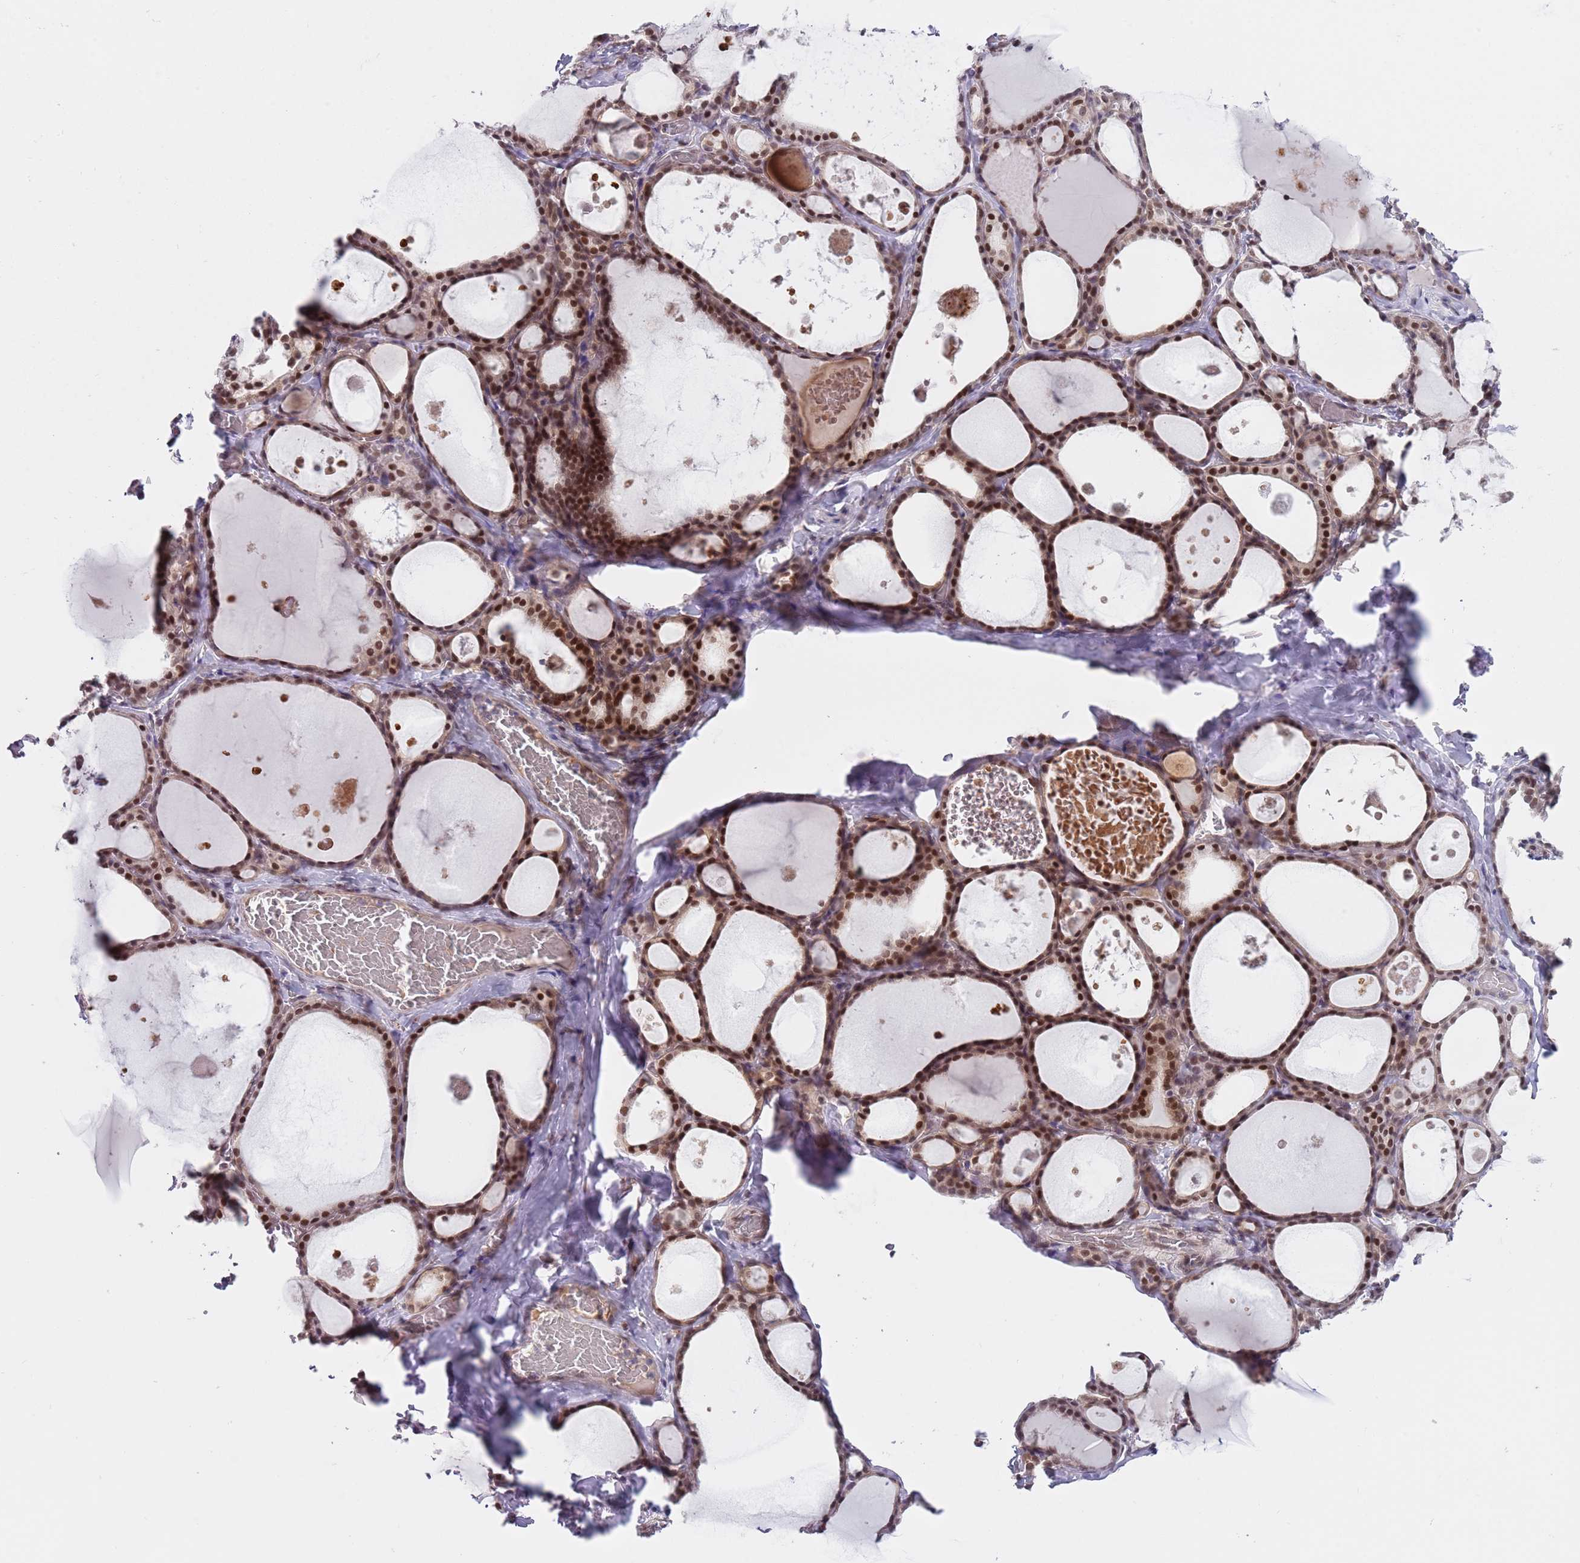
{"staining": {"intensity": "moderate", "quantity": ">75%", "location": "nuclear"}, "tissue": "thyroid gland", "cell_type": "Glandular cells", "image_type": "normal", "snomed": [{"axis": "morphology", "description": "Normal tissue, NOS"}, {"axis": "topography", "description": "Thyroid gland"}], "caption": "The immunohistochemical stain labels moderate nuclear positivity in glandular cells of normal thyroid gland. (Stains: DAB (3,3'-diaminobenzidine) in brown, nuclei in blue, Microscopy: brightfield microscopy at high magnification).", "gene": "SLC25A32", "patient": {"sex": "male", "age": 56}}